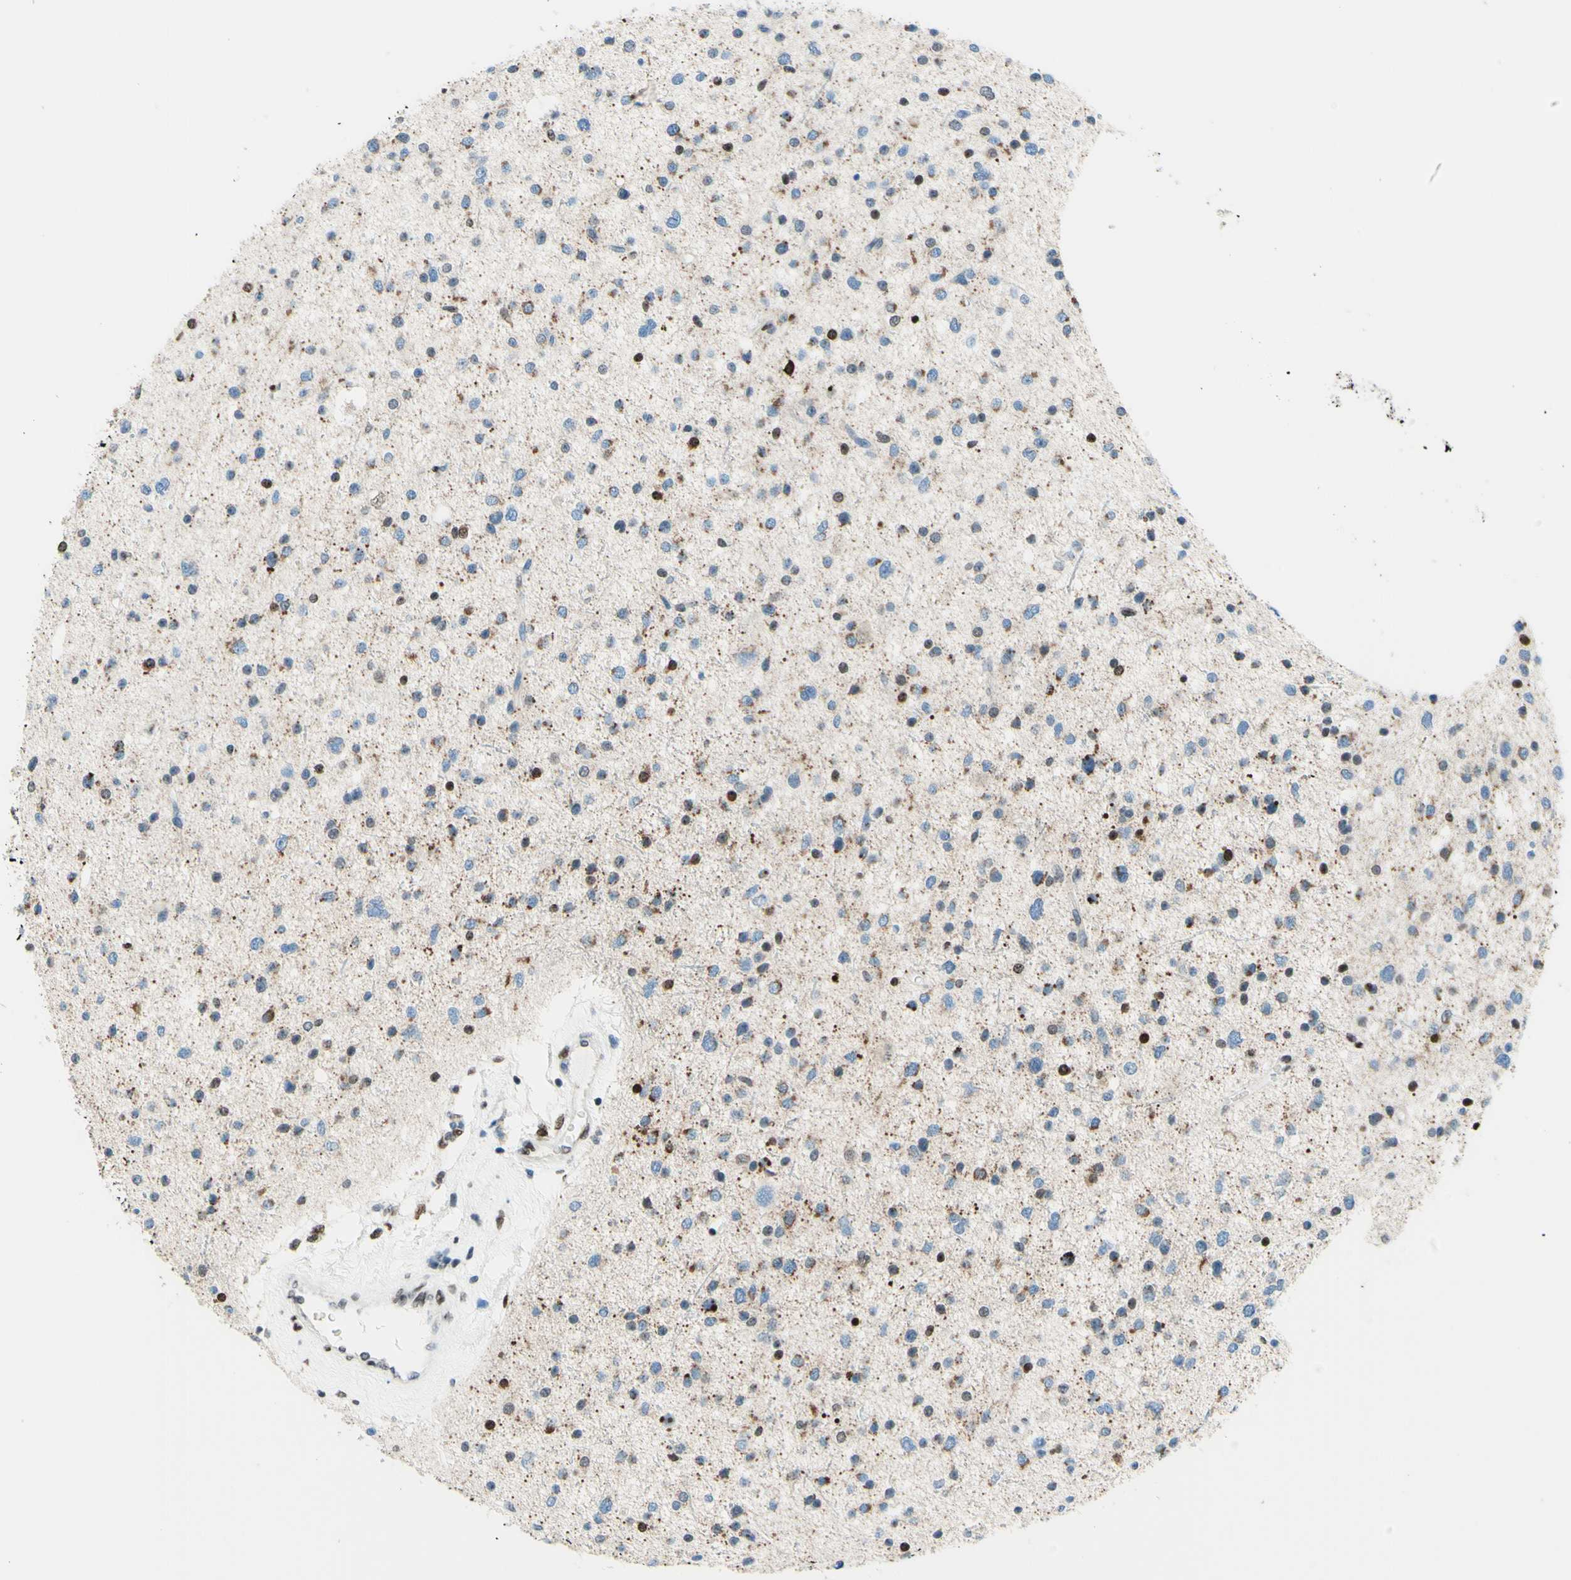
{"staining": {"intensity": "weak", "quantity": ">75%", "location": "cytoplasmic/membranous,nuclear"}, "tissue": "glioma", "cell_type": "Tumor cells", "image_type": "cancer", "snomed": [{"axis": "morphology", "description": "Glioma, malignant, Low grade"}, {"axis": "topography", "description": "Brain"}], "caption": "Immunohistochemical staining of human glioma reveals low levels of weak cytoplasmic/membranous and nuclear protein staining in about >75% of tumor cells.", "gene": "CBX7", "patient": {"sex": "female", "age": 37}}